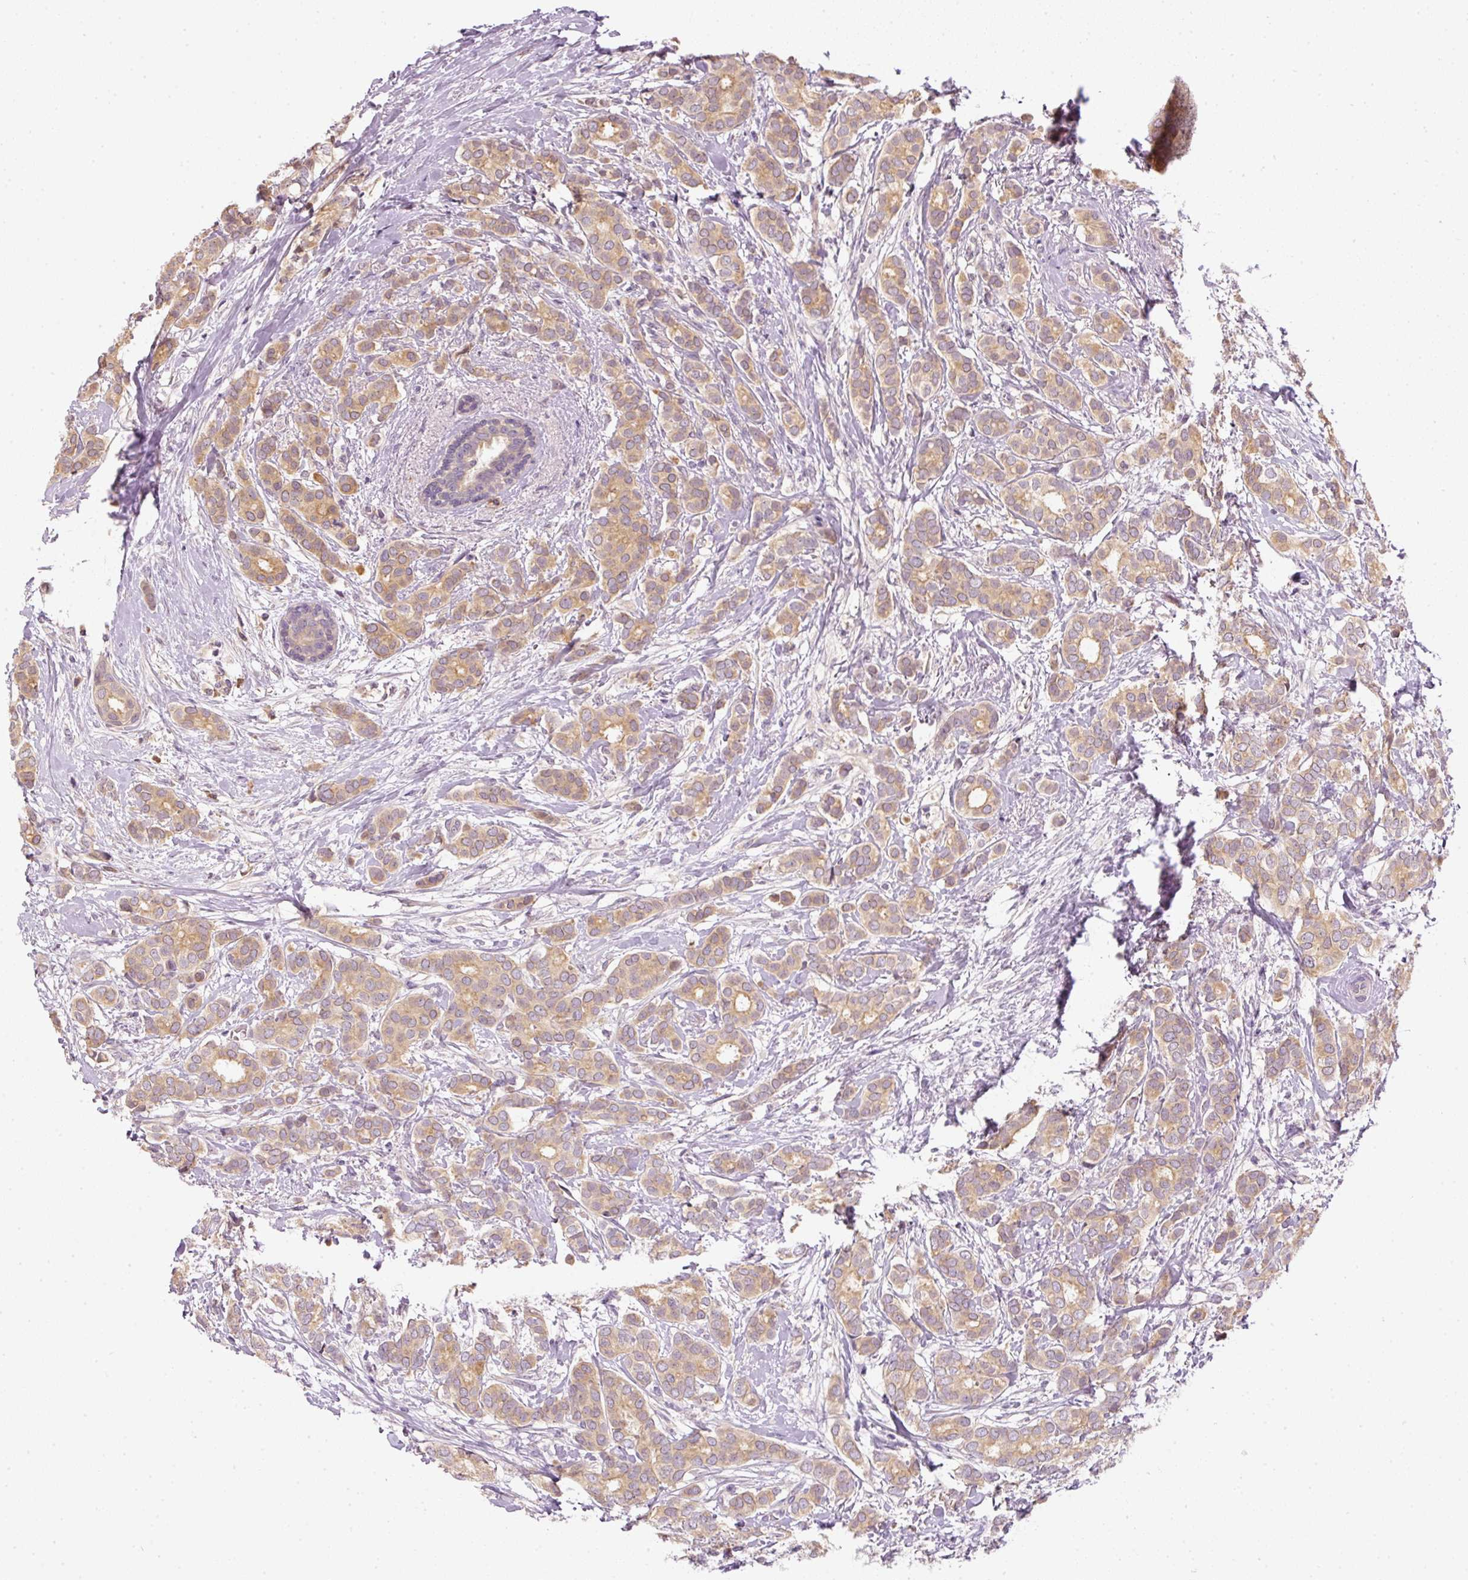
{"staining": {"intensity": "moderate", "quantity": ">75%", "location": "cytoplasmic/membranous"}, "tissue": "breast cancer", "cell_type": "Tumor cells", "image_type": "cancer", "snomed": [{"axis": "morphology", "description": "Duct carcinoma"}, {"axis": "topography", "description": "Breast"}], "caption": "A brown stain shows moderate cytoplasmic/membranous positivity of a protein in breast cancer (infiltrating ductal carcinoma) tumor cells. Using DAB (3,3'-diaminobenzidine) (brown) and hematoxylin (blue) stains, captured at high magnification using brightfield microscopy.", "gene": "CTTNBP2", "patient": {"sex": "female", "age": 73}}